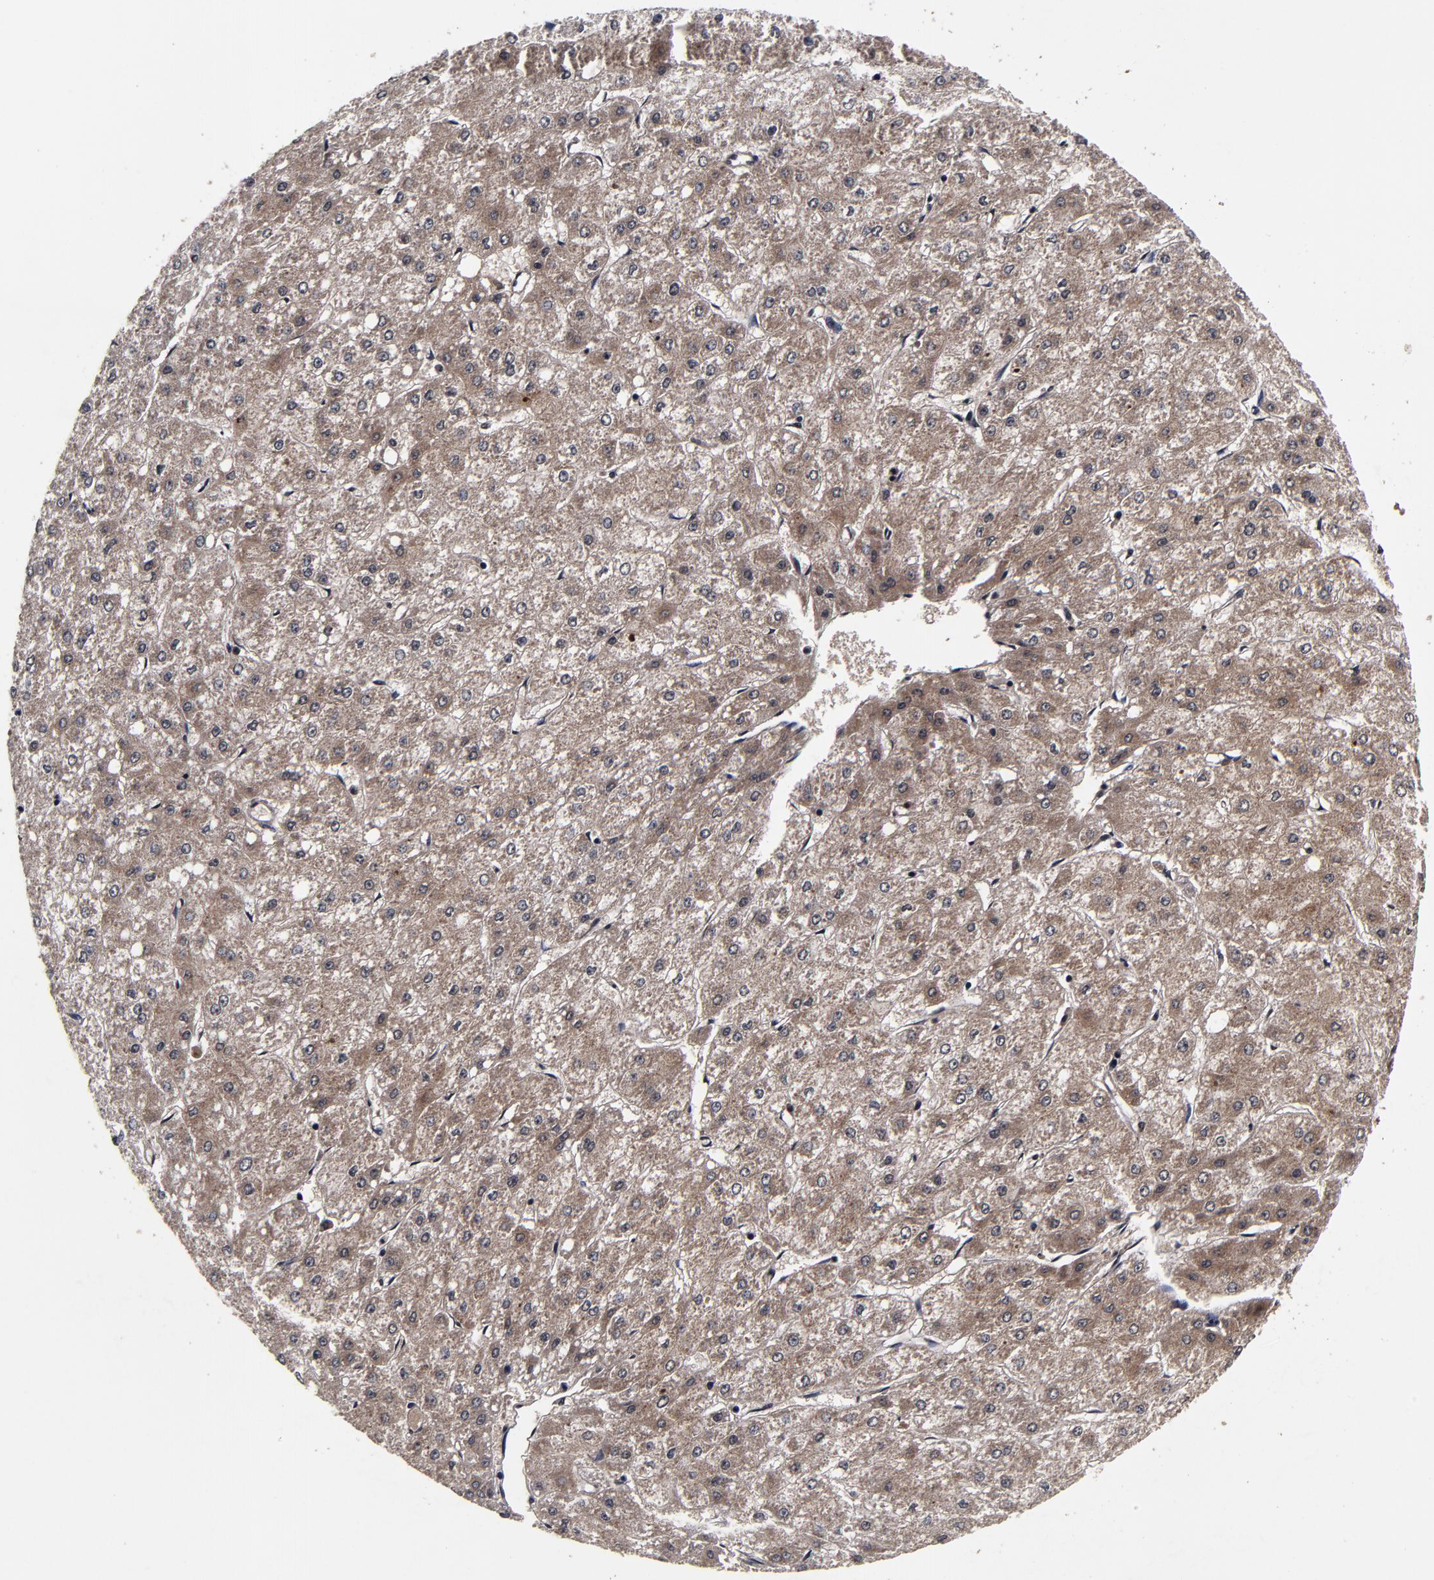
{"staining": {"intensity": "moderate", "quantity": ">75%", "location": "cytoplasmic/membranous"}, "tissue": "liver cancer", "cell_type": "Tumor cells", "image_type": "cancer", "snomed": [{"axis": "morphology", "description": "Carcinoma, Hepatocellular, NOS"}, {"axis": "topography", "description": "Liver"}], "caption": "Liver cancer stained with immunohistochemistry exhibits moderate cytoplasmic/membranous positivity in about >75% of tumor cells.", "gene": "MMP15", "patient": {"sex": "female", "age": 52}}